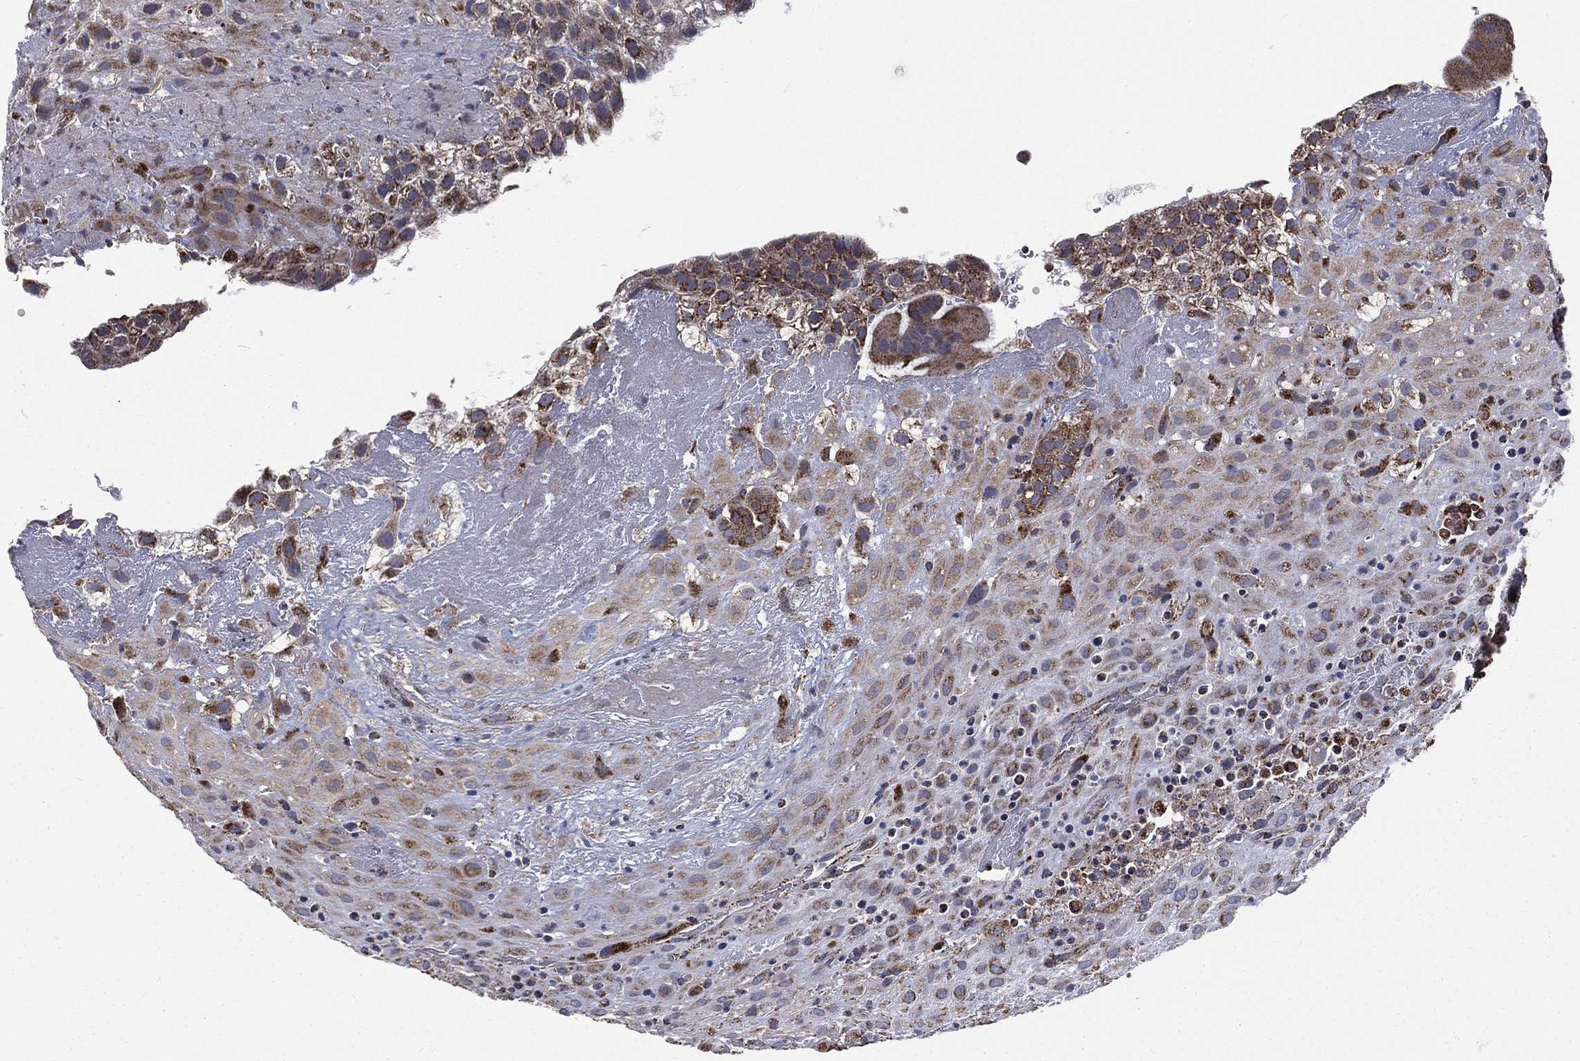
{"staining": {"intensity": "moderate", "quantity": "25%-75%", "location": "cytoplasmic/membranous"}, "tissue": "placenta", "cell_type": "Decidual cells", "image_type": "normal", "snomed": [{"axis": "morphology", "description": "Normal tissue, NOS"}, {"axis": "topography", "description": "Placenta"}], "caption": "An image showing moderate cytoplasmic/membranous staining in about 25%-75% of decidual cells in unremarkable placenta, as visualized by brown immunohistochemical staining.", "gene": "GOT2", "patient": {"sex": "female", "age": 19}}